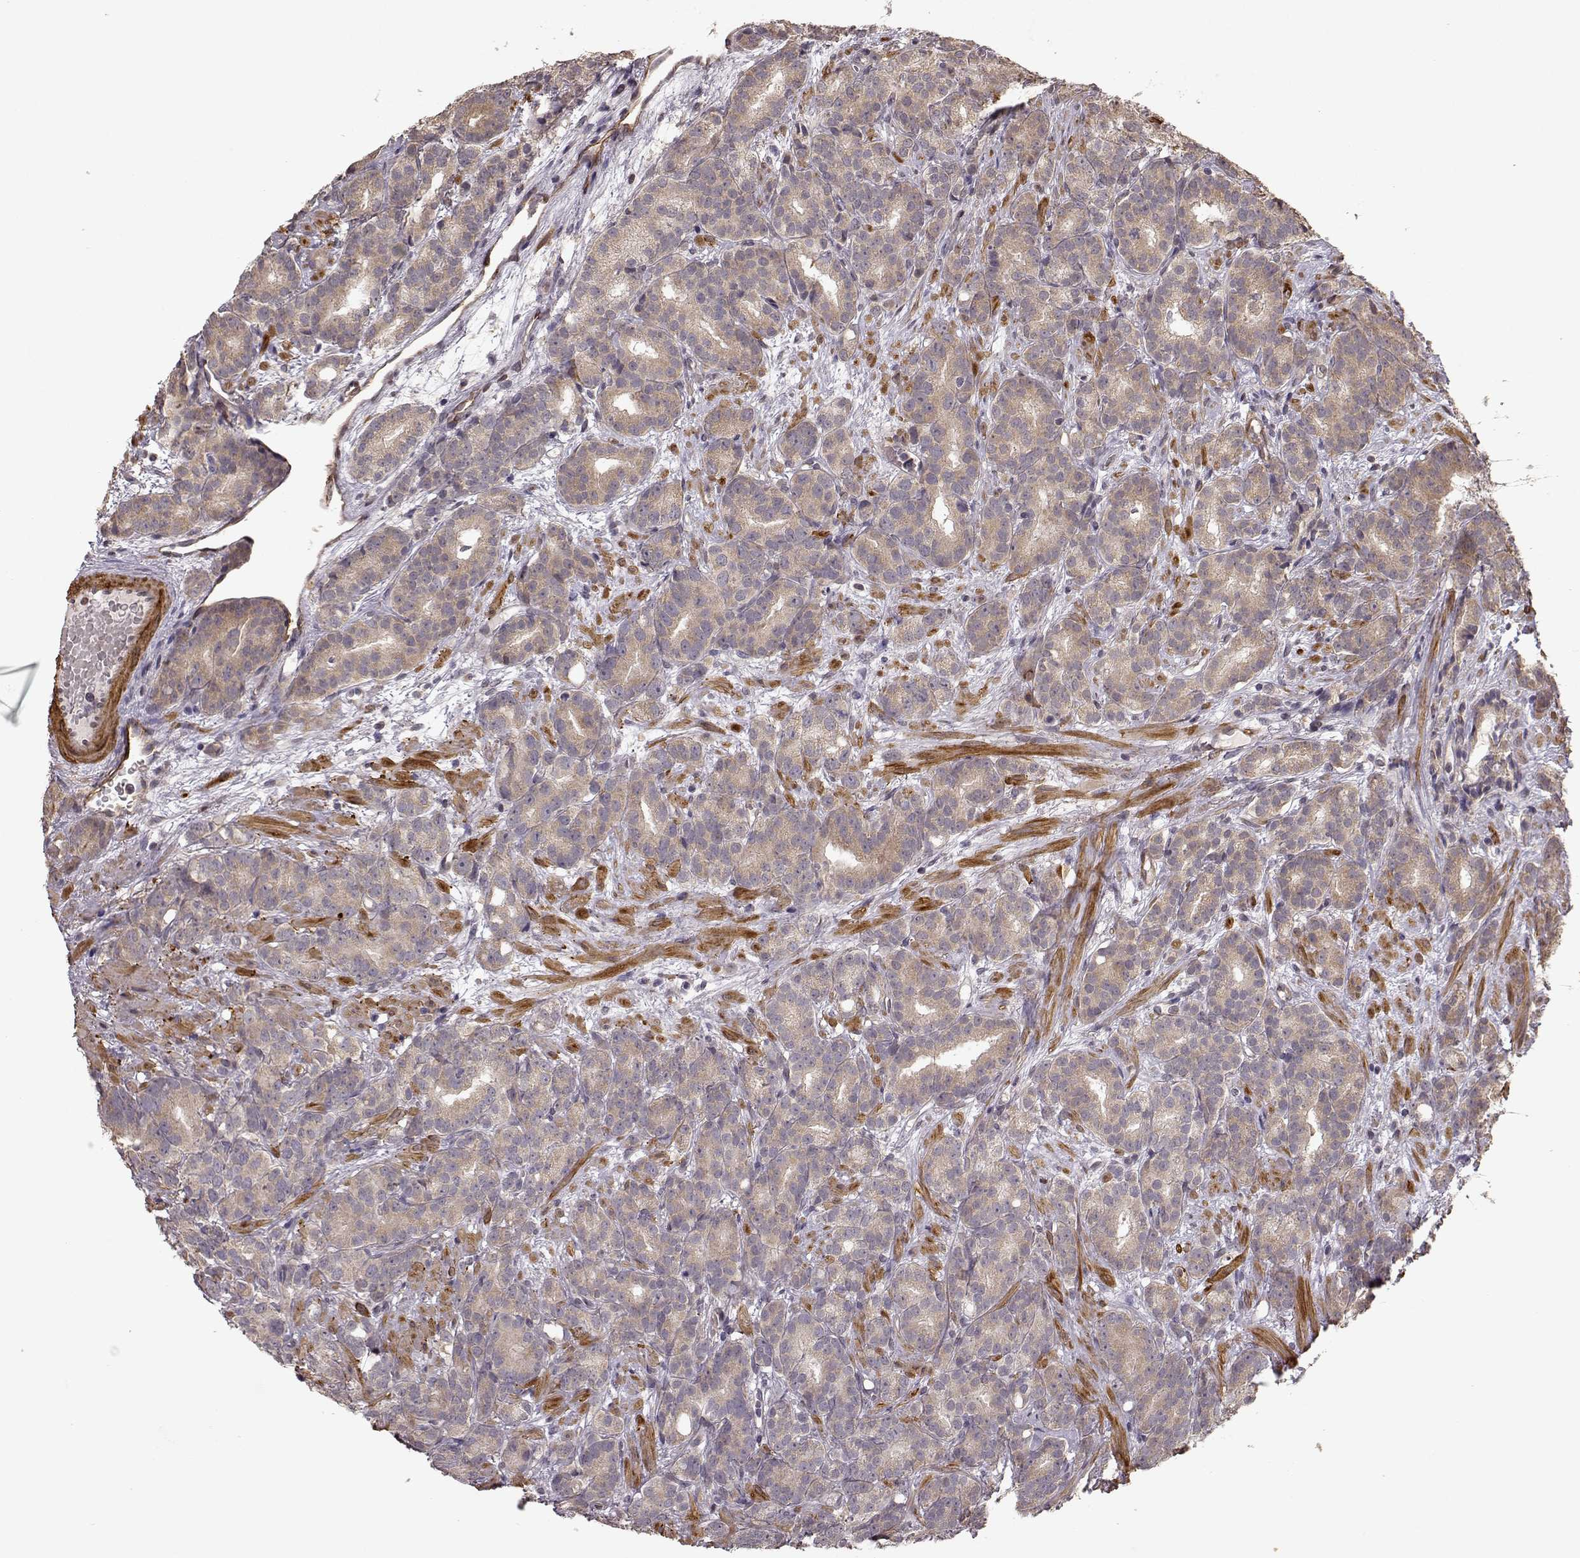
{"staining": {"intensity": "weak", "quantity": ">75%", "location": "cytoplasmic/membranous"}, "tissue": "prostate cancer", "cell_type": "Tumor cells", "image_type": "cancer", "snomed": [{"axis": "morphology", "description": "Adenocarcinoma, High grade"}, {"axis": "topography", "description": "Prostate"}], "caption": "Prostate cancer stained for a protein (brown) shows weak cytoplasmic/membranous positive positivity in about >75% of tumor cells.", "gene": "BACH2", "patient": {"sex": "male", "age": 90}}